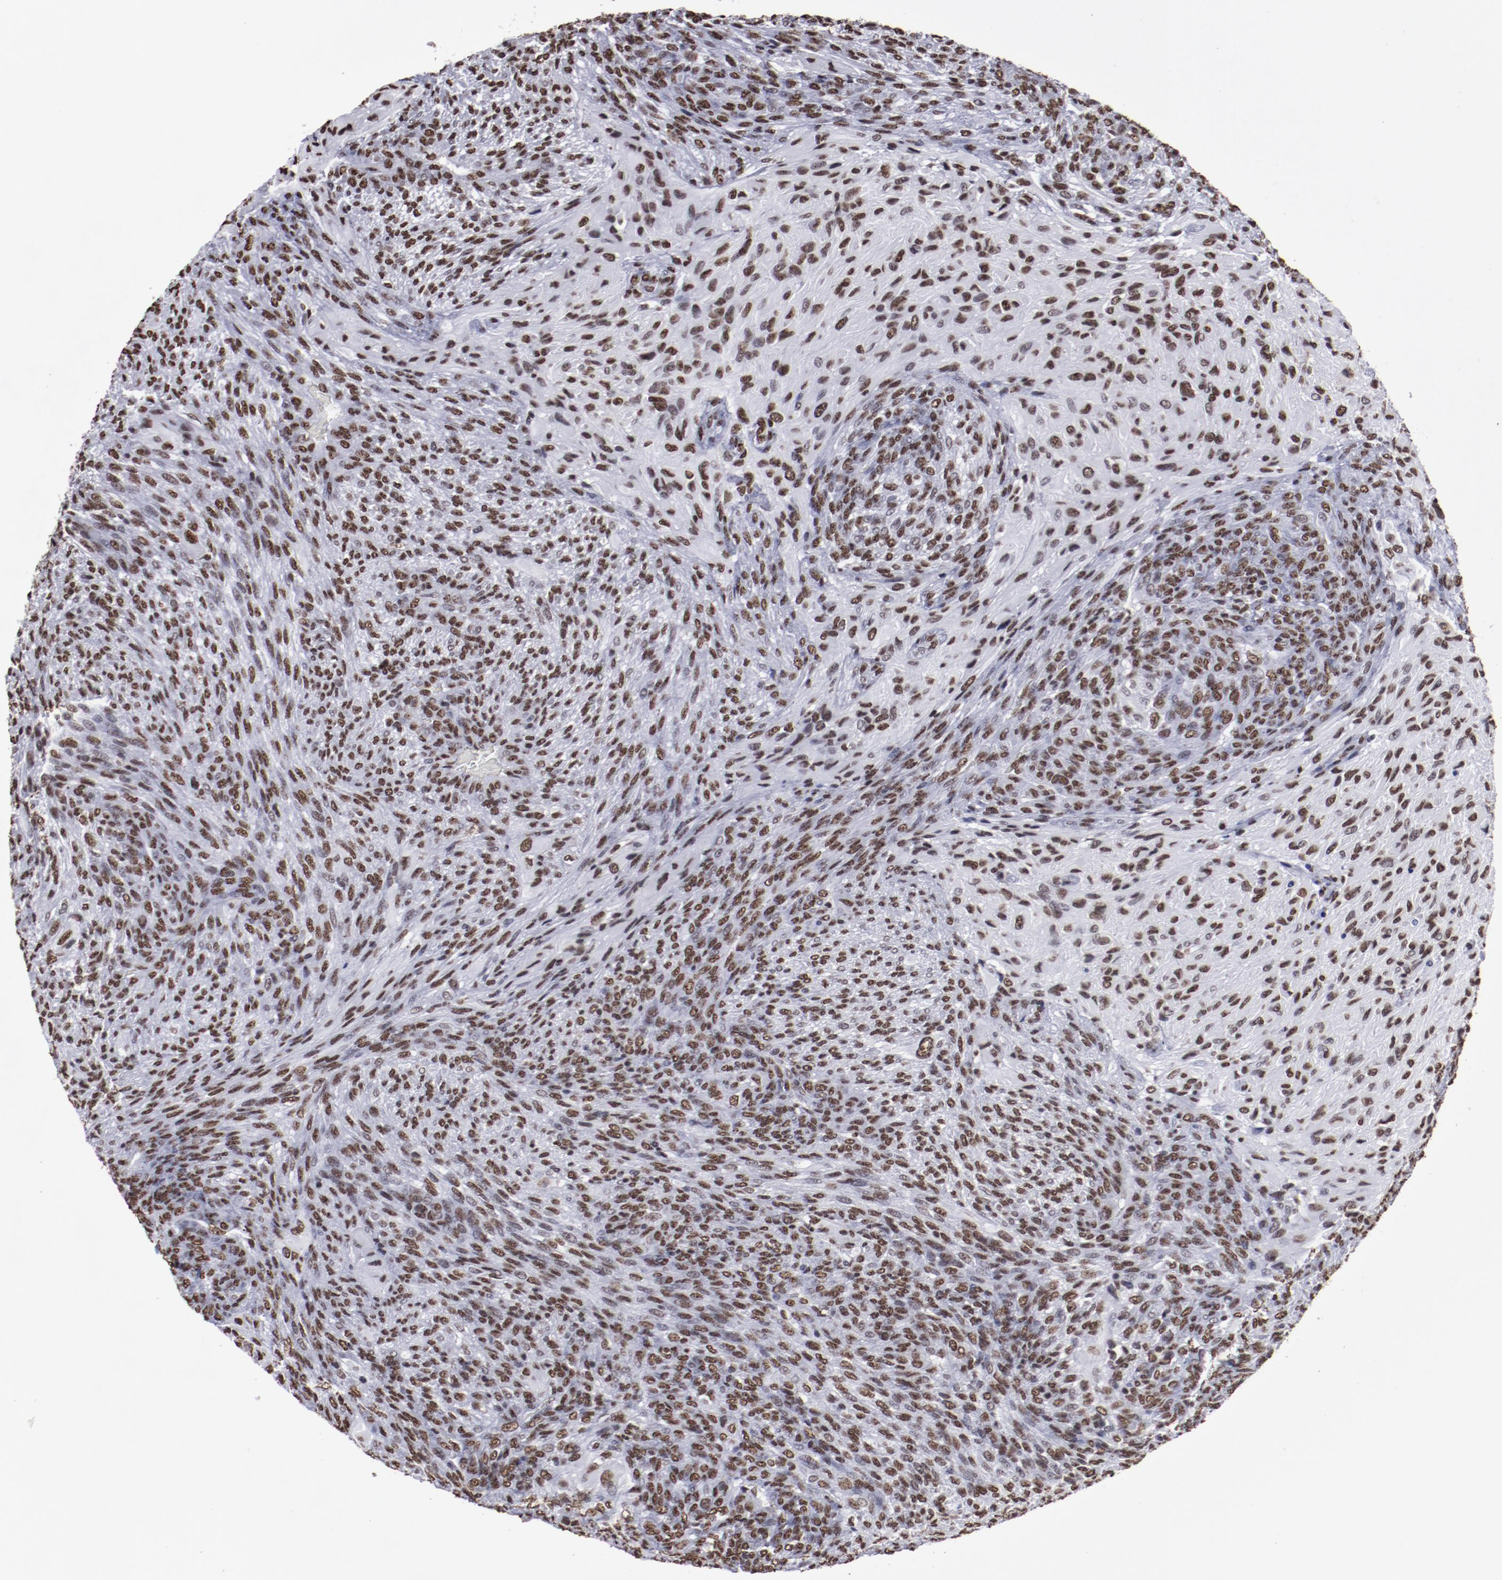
{"staining": {"intensity": "strong", "quantity": ">75%", "location": "nuclear"}, "tissue": "glioma", "cell_type": "Tumor cells", "image_type": "cancer", "snomed": [{"axis": "morphology", "description": "Glioma, malignant, High grade"}, {"axis": "topography", "description": "Cerebral cortex"}], "caption": "An image of malignant glioma (high-grade) stained for a protein displays strong nuclear brown staining in tumor cells. (DAB (3,3'-diaminobenzidine) IHC with brightfield microscopy, high magnification).", "gene": "HNRNPA2B1", "patient": {"sex": "female", "age": 55}}